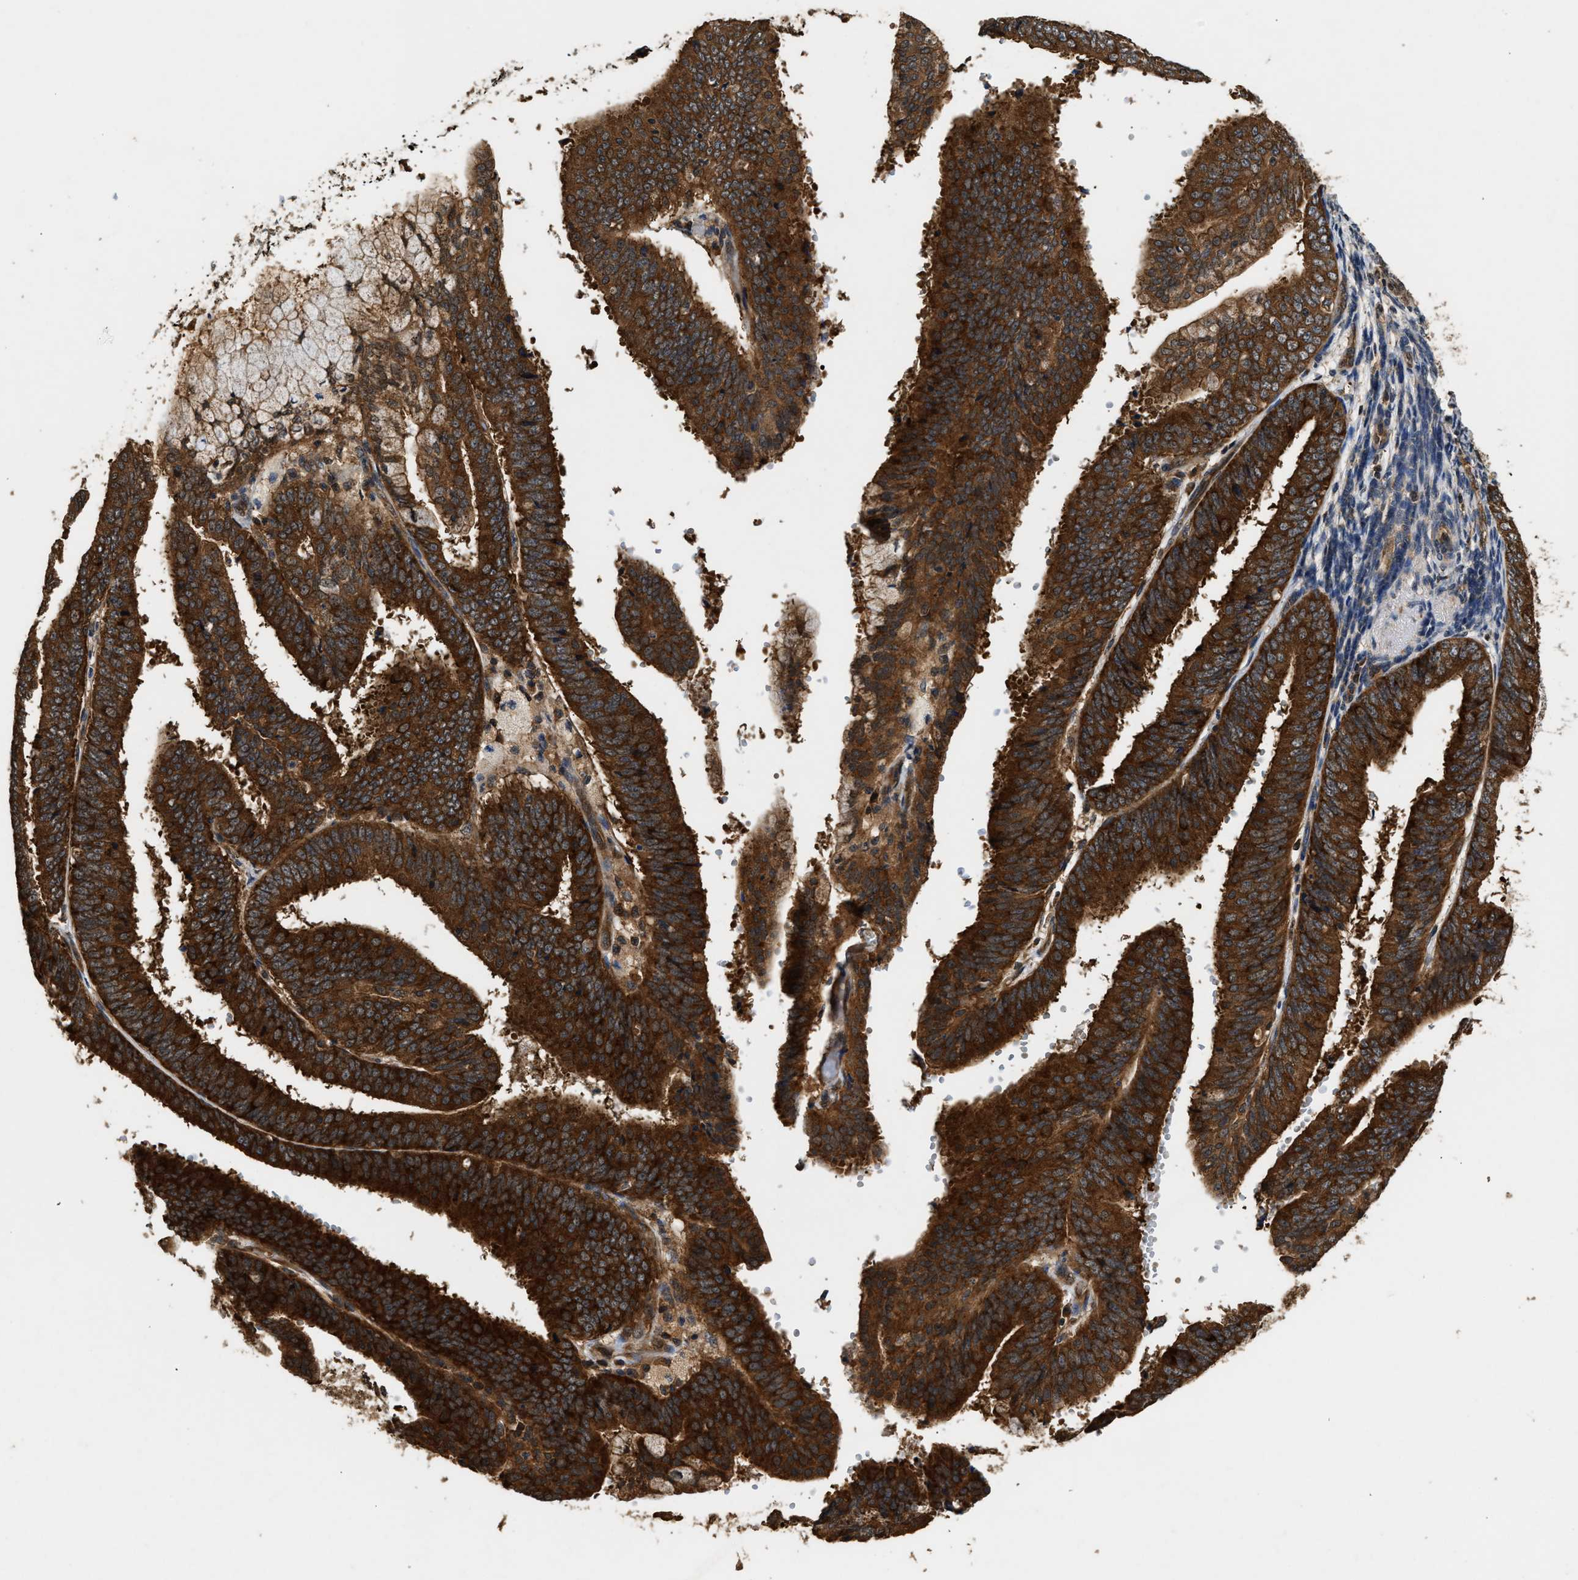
{"staining": {"intensity": "strong", "quantity": ">75%", "location": "cytoplasmic/membranous"}, "tissue": "endometrial cancer", "cell_type": "Tumor cells", "image_type": "cancer", "snomed": [{"axis": "morphology", "description": "Adenocarcinoma, NOS"}, {"axis": "topography", "description": "Endometrium"}], "caption": "Human endometrial cancer (adenocarcinoma) stained with a protein marker shows strong staining in tumor cells.", "gene": "DNAJC2", "patient": {"sex": "female", "age": 63}}